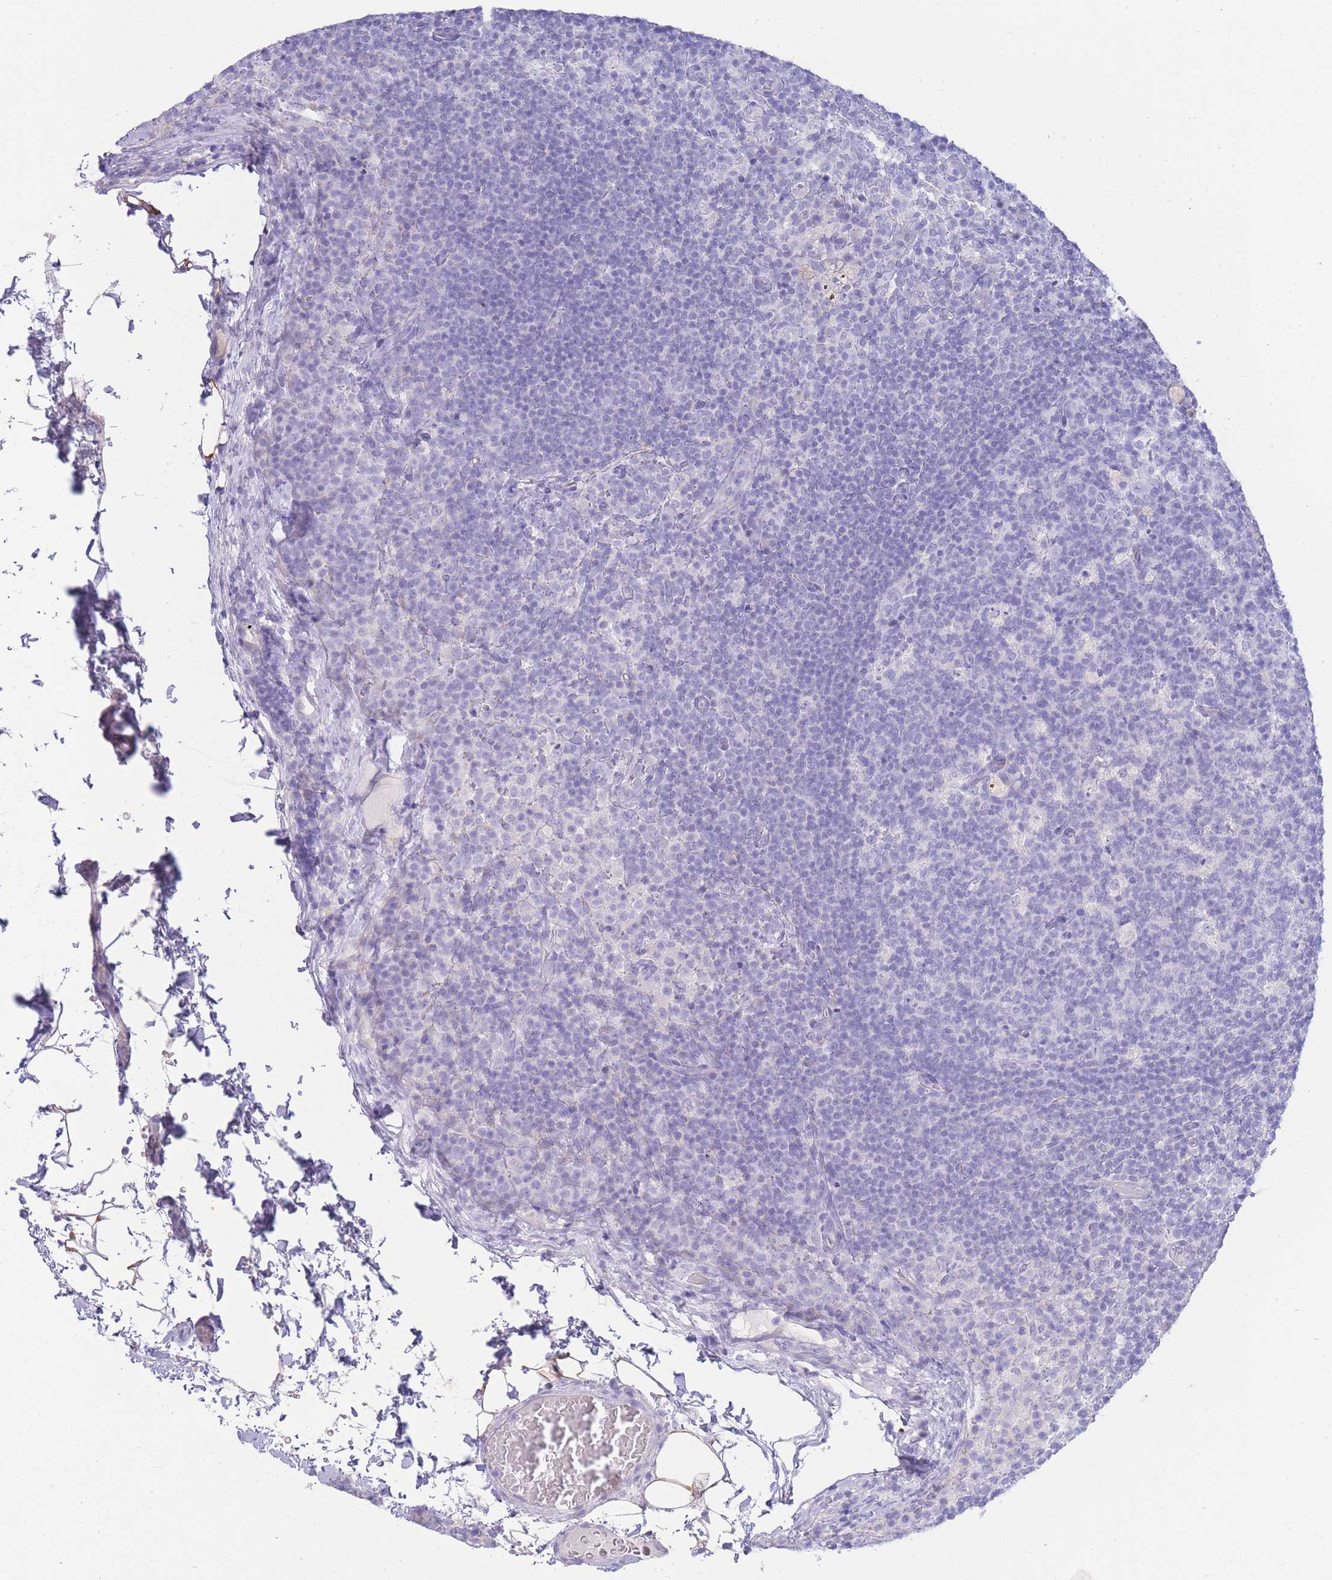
{"staining": {"intensity": "negative", "quantity": "none", "location": "none"}, "tissue": "lymph node", "cell_type": "Germinal center cells", "image_type": "normal", "snomed": [{"axis": "morphology", "description": "Normal tissue, NOS"}, {"axis": "topography", "description": "Lymph node"}], "caption": "High power microscopy histopathology image of an IHC image of unremarkable lymph node, revealing no significant expression in germinal center cells. (Brightfield microscopy of DAB immunohistochemistry at high magnification).", "gene": "LRRC37A2", "patient": {"sex": "female", "age": 31}}